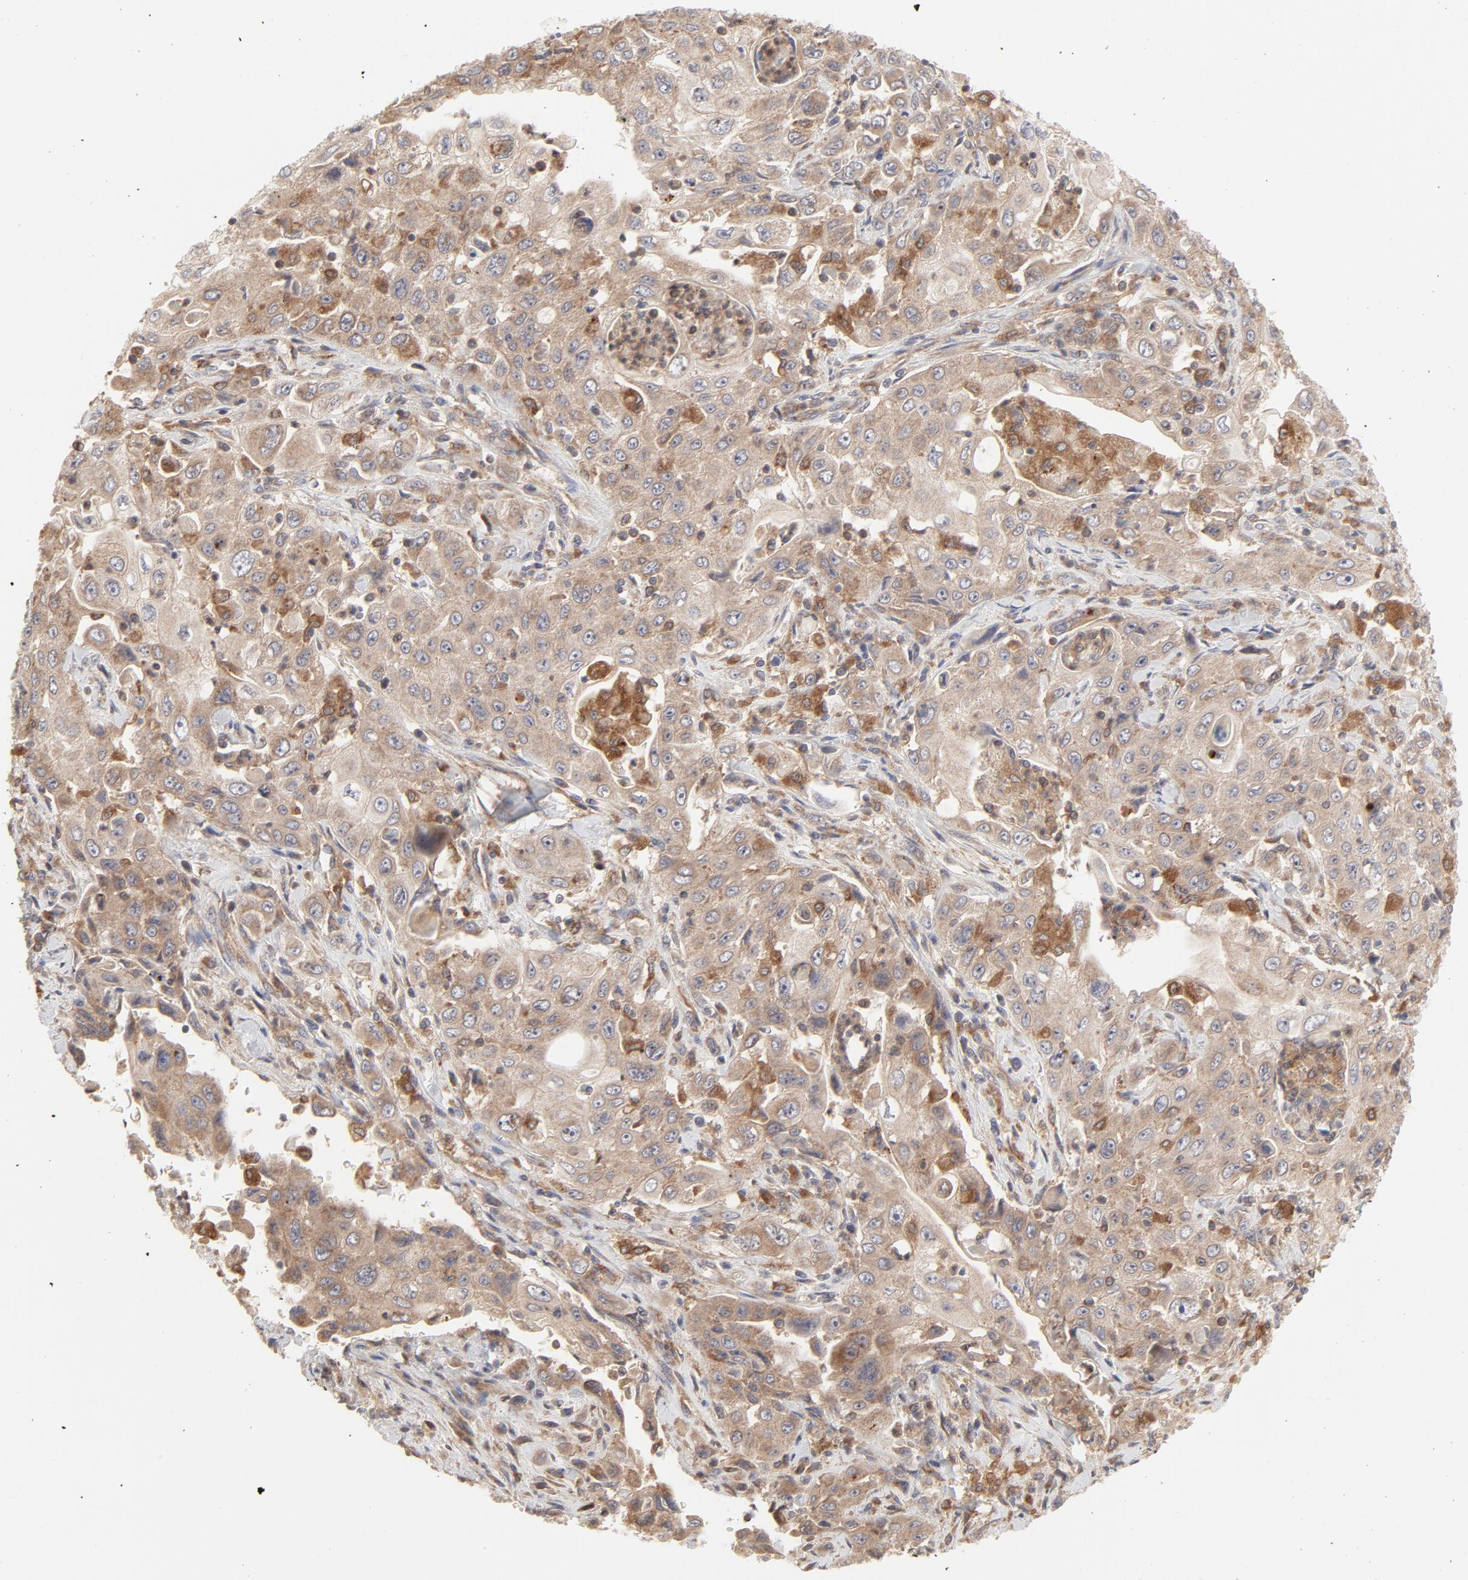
{"staining": {"intensity": "moderate", "quantity": ">75%", "location": "cytoplasmic/membranous"}, "tissue": "pancreatic cancer", "cell_type": "Tumor cells", "image_type": "cancer", "snomed": [{"axis": "morphology", "description": "Adenocarcinoma, NOS"}, {"axis": "topography", "description": "Pancreas"}], "caption": "Immunohistochemistry image of neoplastic tissue: human pancreatic cancer stained using immunohistochemistry exhibits medium levels of moderate protein expression localized specifically in the cytoplasmic/membranous of tumor cells, appearing as a cytoplasmic/membranous brown color.", "gene": "RAB5C", "patient": {"sex": "male", "age": 70}}